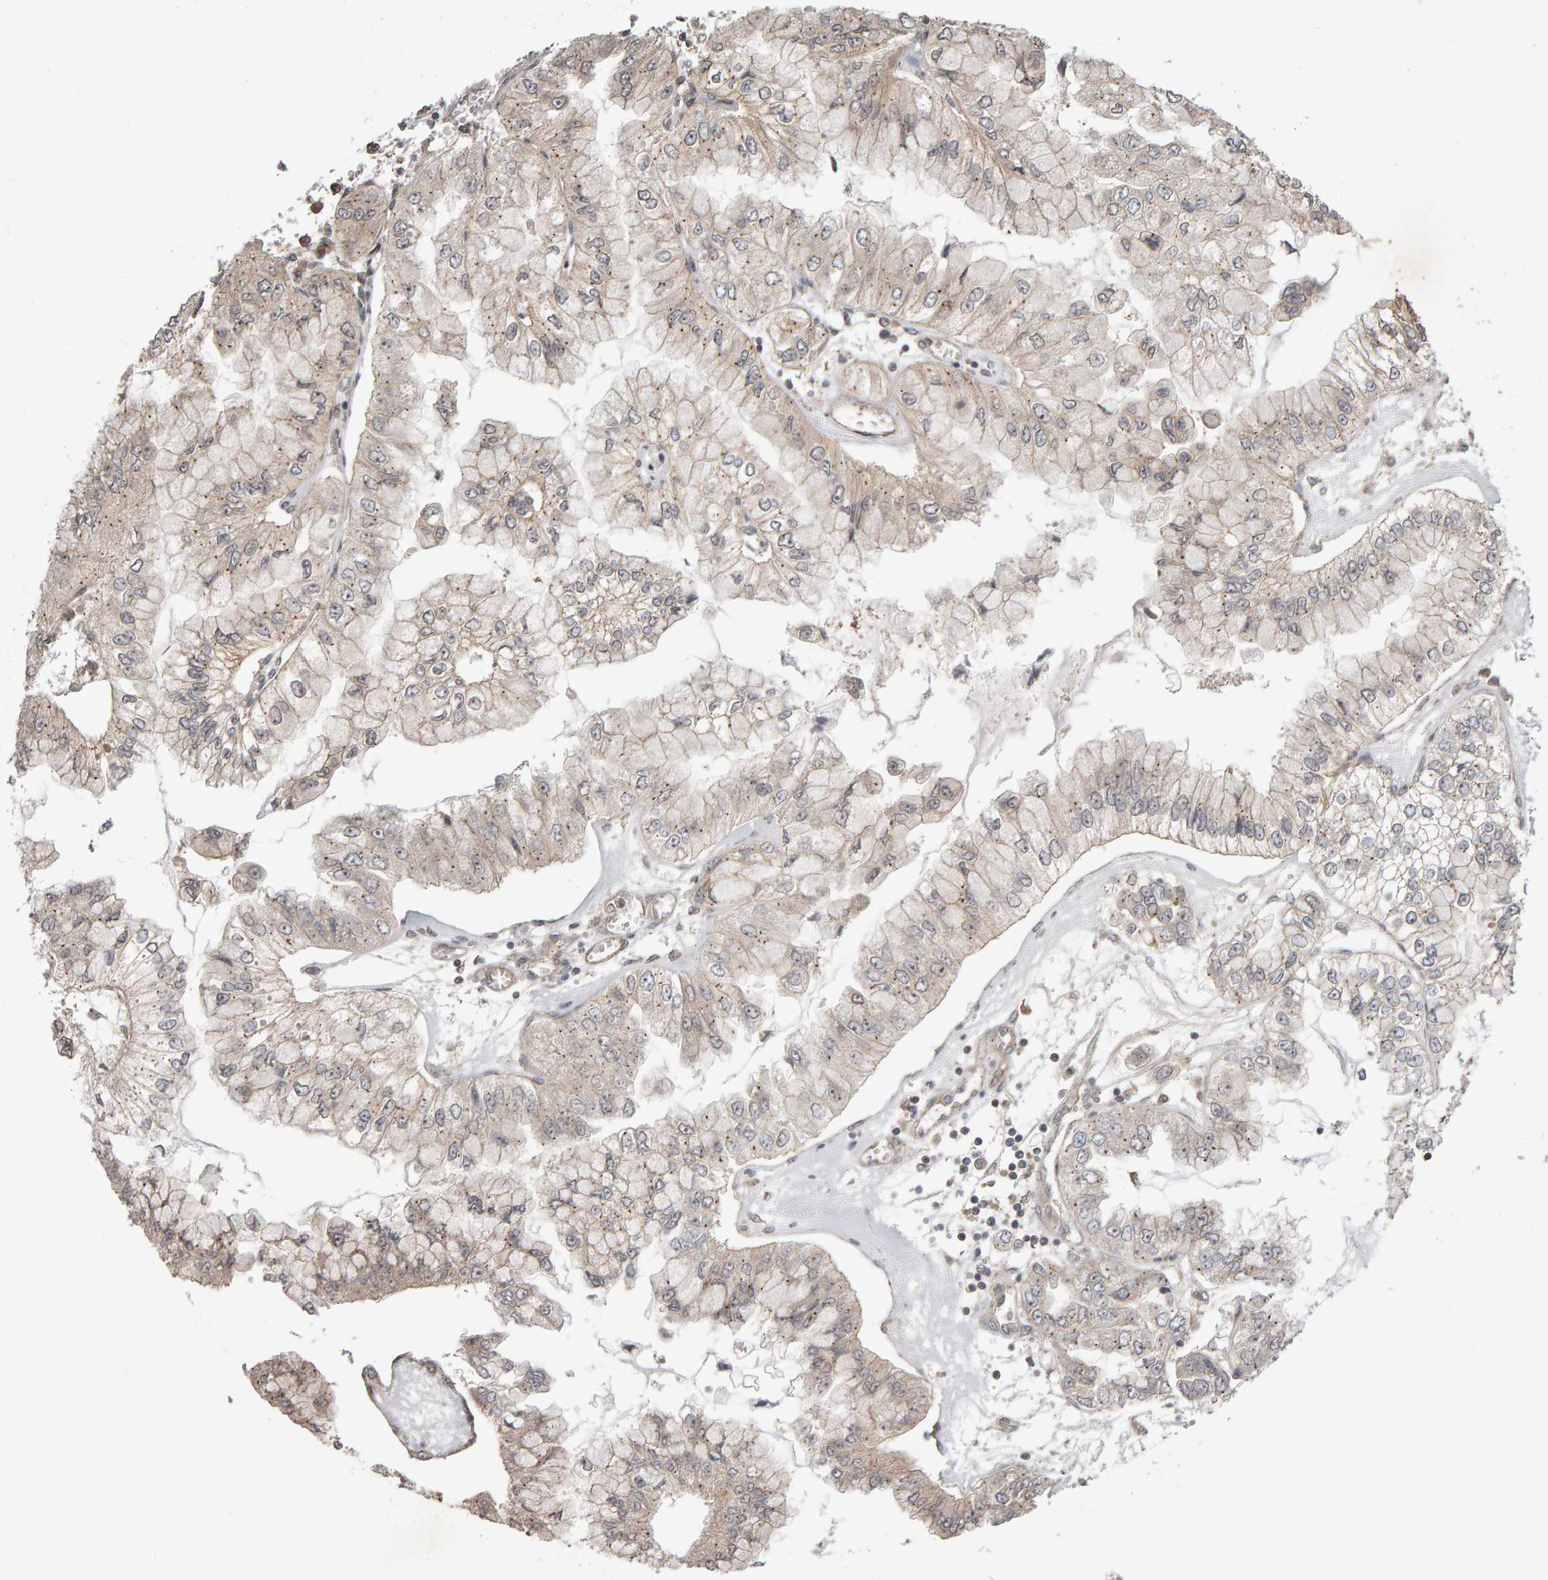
{"staining": {"intensity": "weak", "quantity": "<25%", "location": "cytoplasmic/membranous"}, "tissue": "liver cancer", "cell_type": "Tumor cells", "image_type": "cancer", "snomed": [{"axis": "morphology", "description": "Cholangiocarcinoma"}, {"axis": "topography", "description": "Liver"}], "caption": "Histopathology image shows no protein expression in tumor cells of liver cancer (cholangiocarcinoma) tissue.", "gene": "SCRIB", "patient": {"sex": "female", "age": 79}}